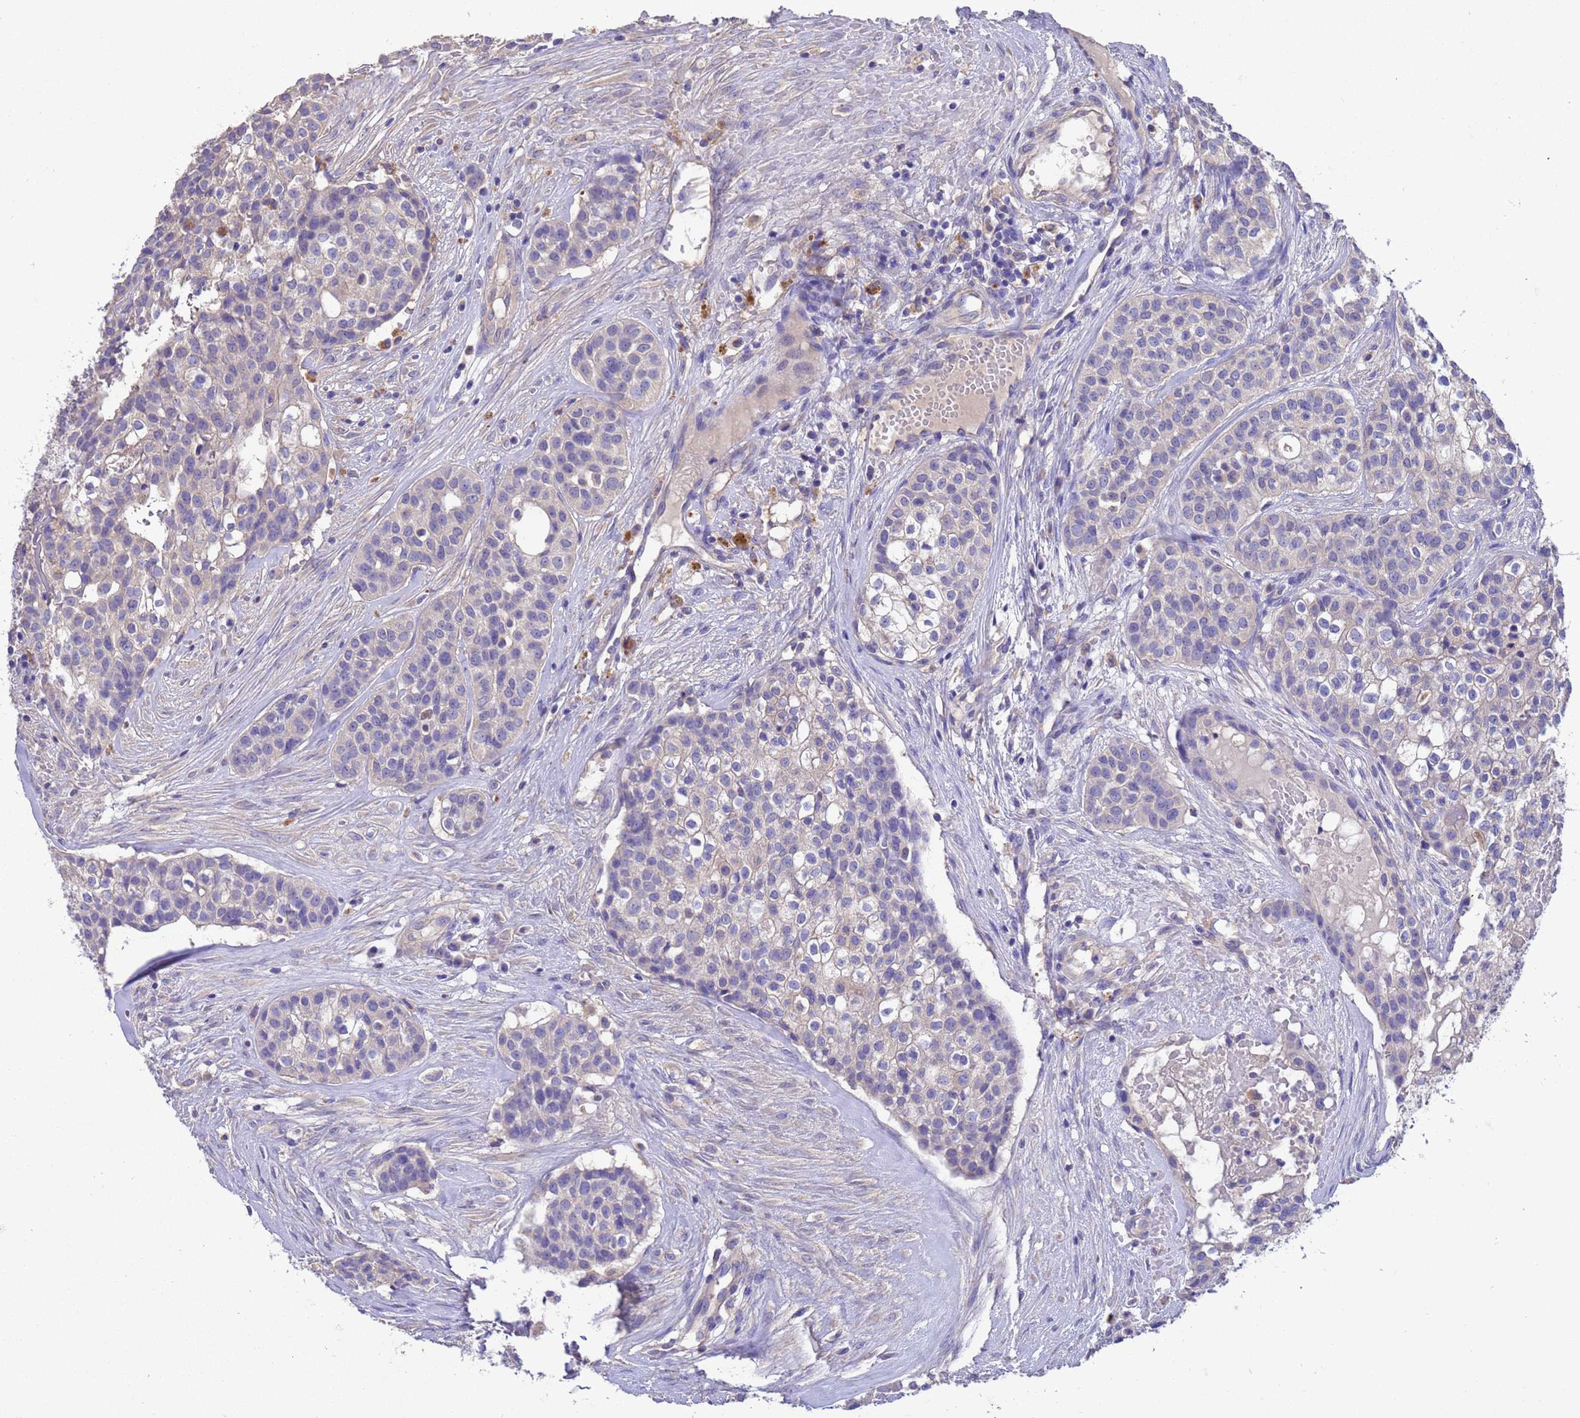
{"staining": {"intensity": "negative", "quantity": "none", "location": "none"}, "tissue": "head and neck cancer", "cell_type": "Tumor cells", "image_type": "cancer", "snomed": [{"axis": "morphology", "description": "Adenocarcinoma, NOS"}, {"axis": "topography", "description": "Head-Neck"}], "caption": "The image demonstrates no staining of tumor cells in head and neck cancer. The staining was performed using DAB (3,3'-diaminobenzidine) to visualize the protein expression in brown, while the nuclei were stained in blue with hematoxylin (Magnification: 20x).", "gene": "SRL", "patient": {"sex": "male", "age": 81}}